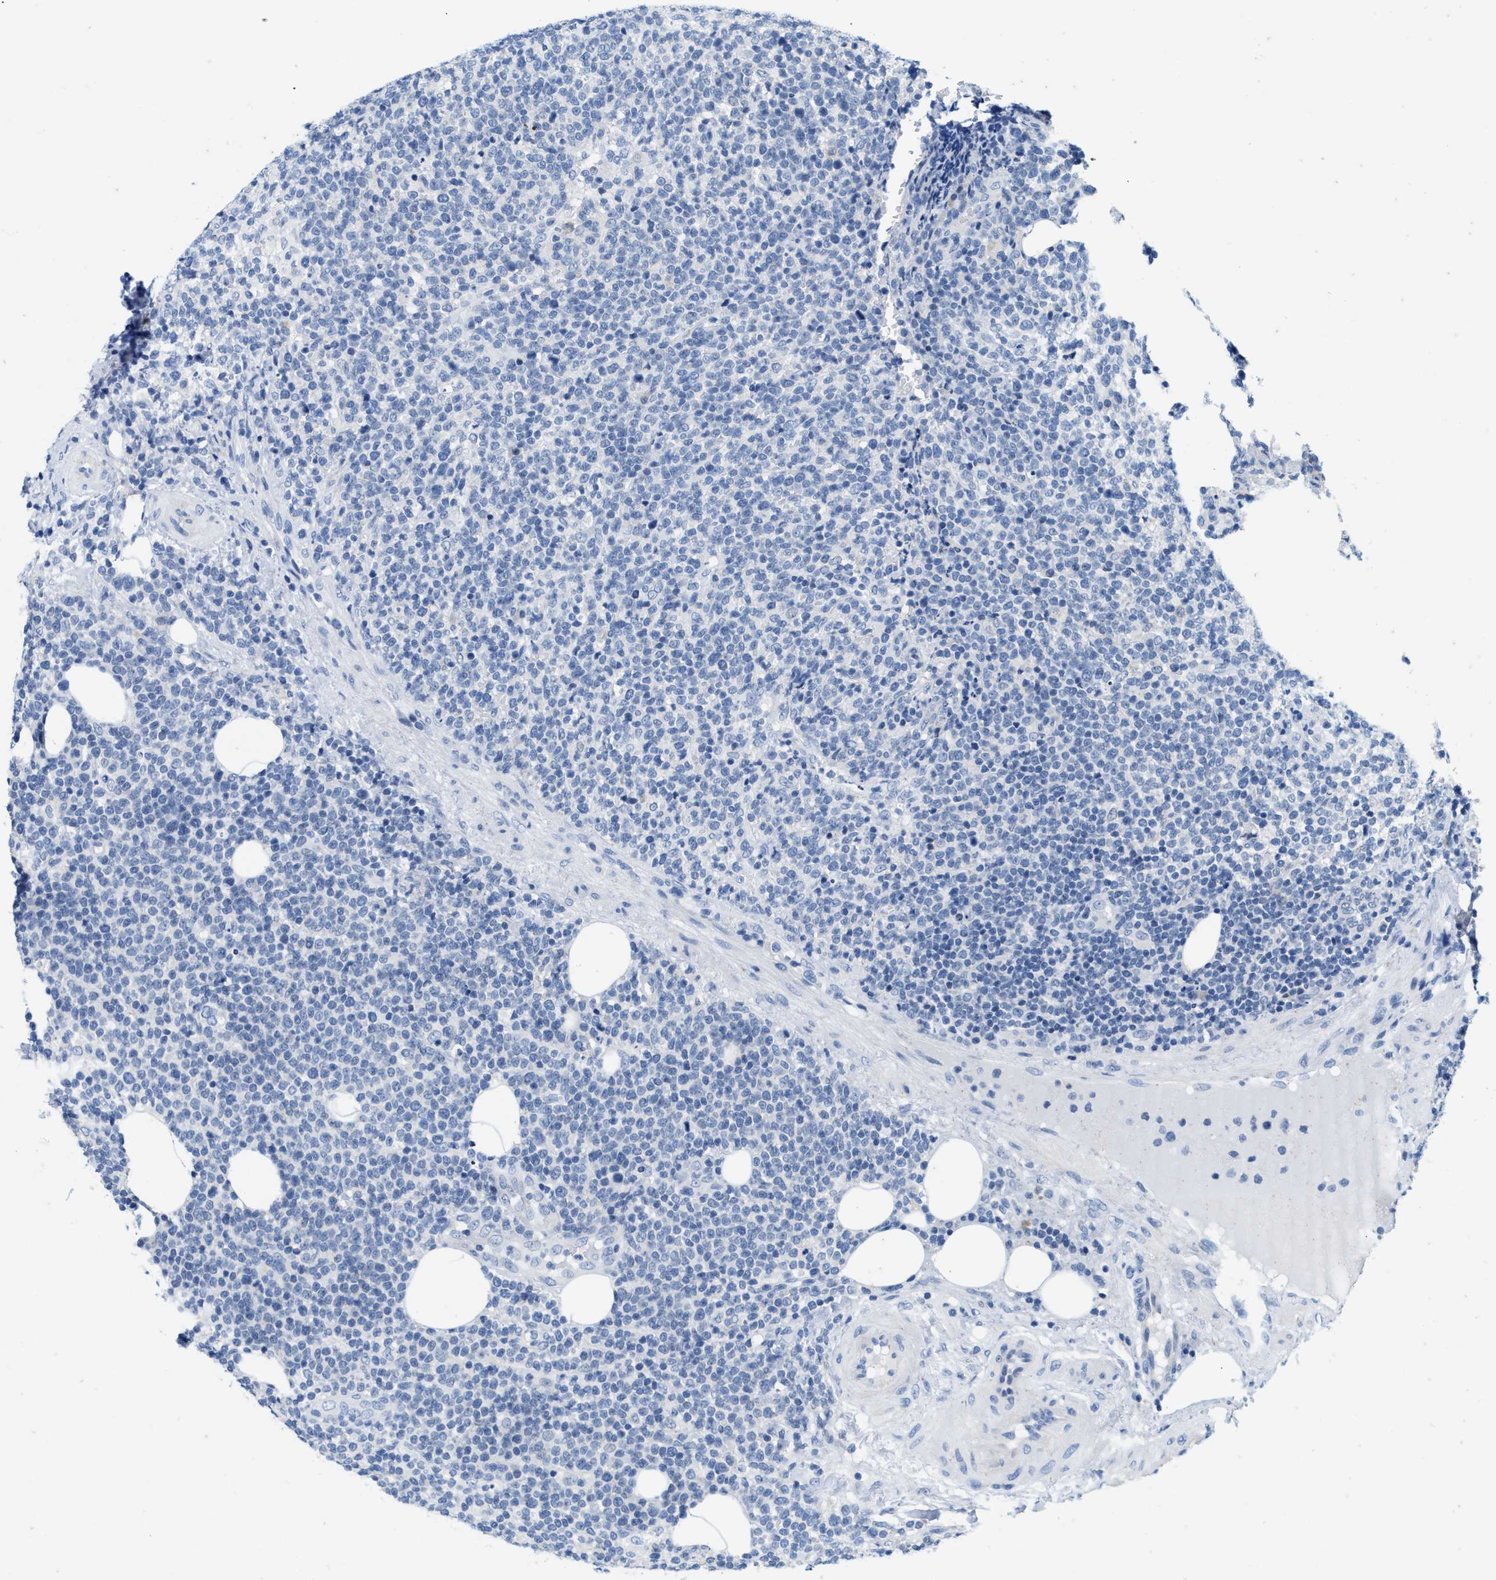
{"staining": {"intensity": "negative", "quantity": "none", "location": "none"}, "tissue": "lymphoma", "cell_type": "Tumor cells", "image_type": "cancer", "snomed": [{"axis": "morphology", "description": "Malignant lymphoma, non-Hodgkin's type, High grade"}, {"axis": "topography", "description": "Lymph node"}], "caption": "DAB (3,3'-diaminobenzidine) immunohistochemical staining of lymphoma shows no significant positivity in tumor cells.", "gene": "ABCB11", "patient": {"sex": "male", "age": 61}}